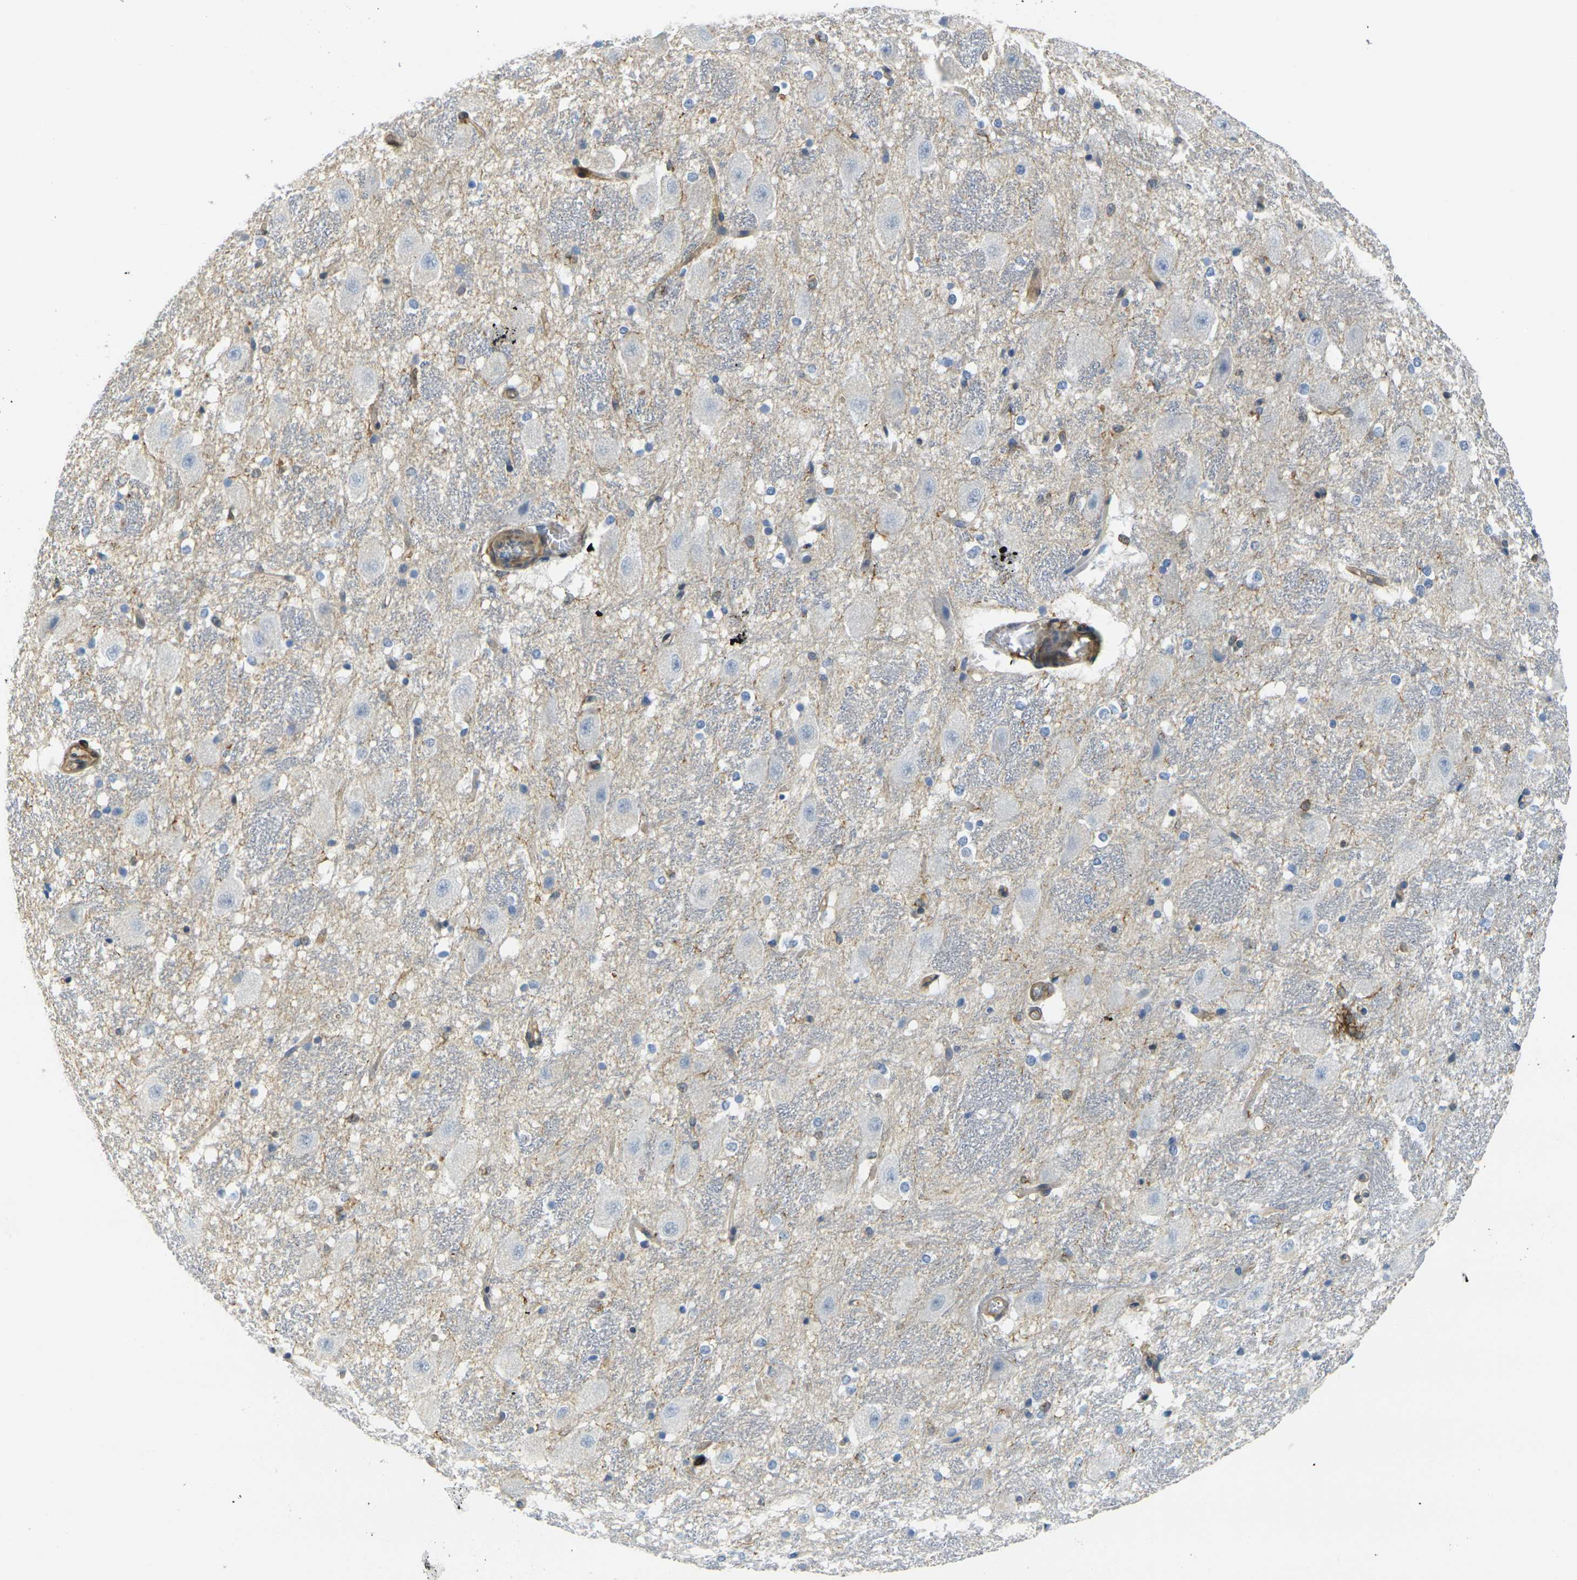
{"staining": {"intensity": "moderate", "quantity": "<25%", "location": "cytoplasmic/membranous"}, "tissue": "hippocampus", "cell_type": "Glial cells", "image_type": "normal", "snomed": [{"axis": "morphology", "description": "Normal tissue, NOS"}, {"axis": "topography", "description": "Hippocampus"}], "caption": "Hippocampus stained with IHC reveals moderate cytoplasmic/membranous staining in about <25% of glial cells.", "gene": "LASP1", "patient": {"sex": "female", "age": 19}}